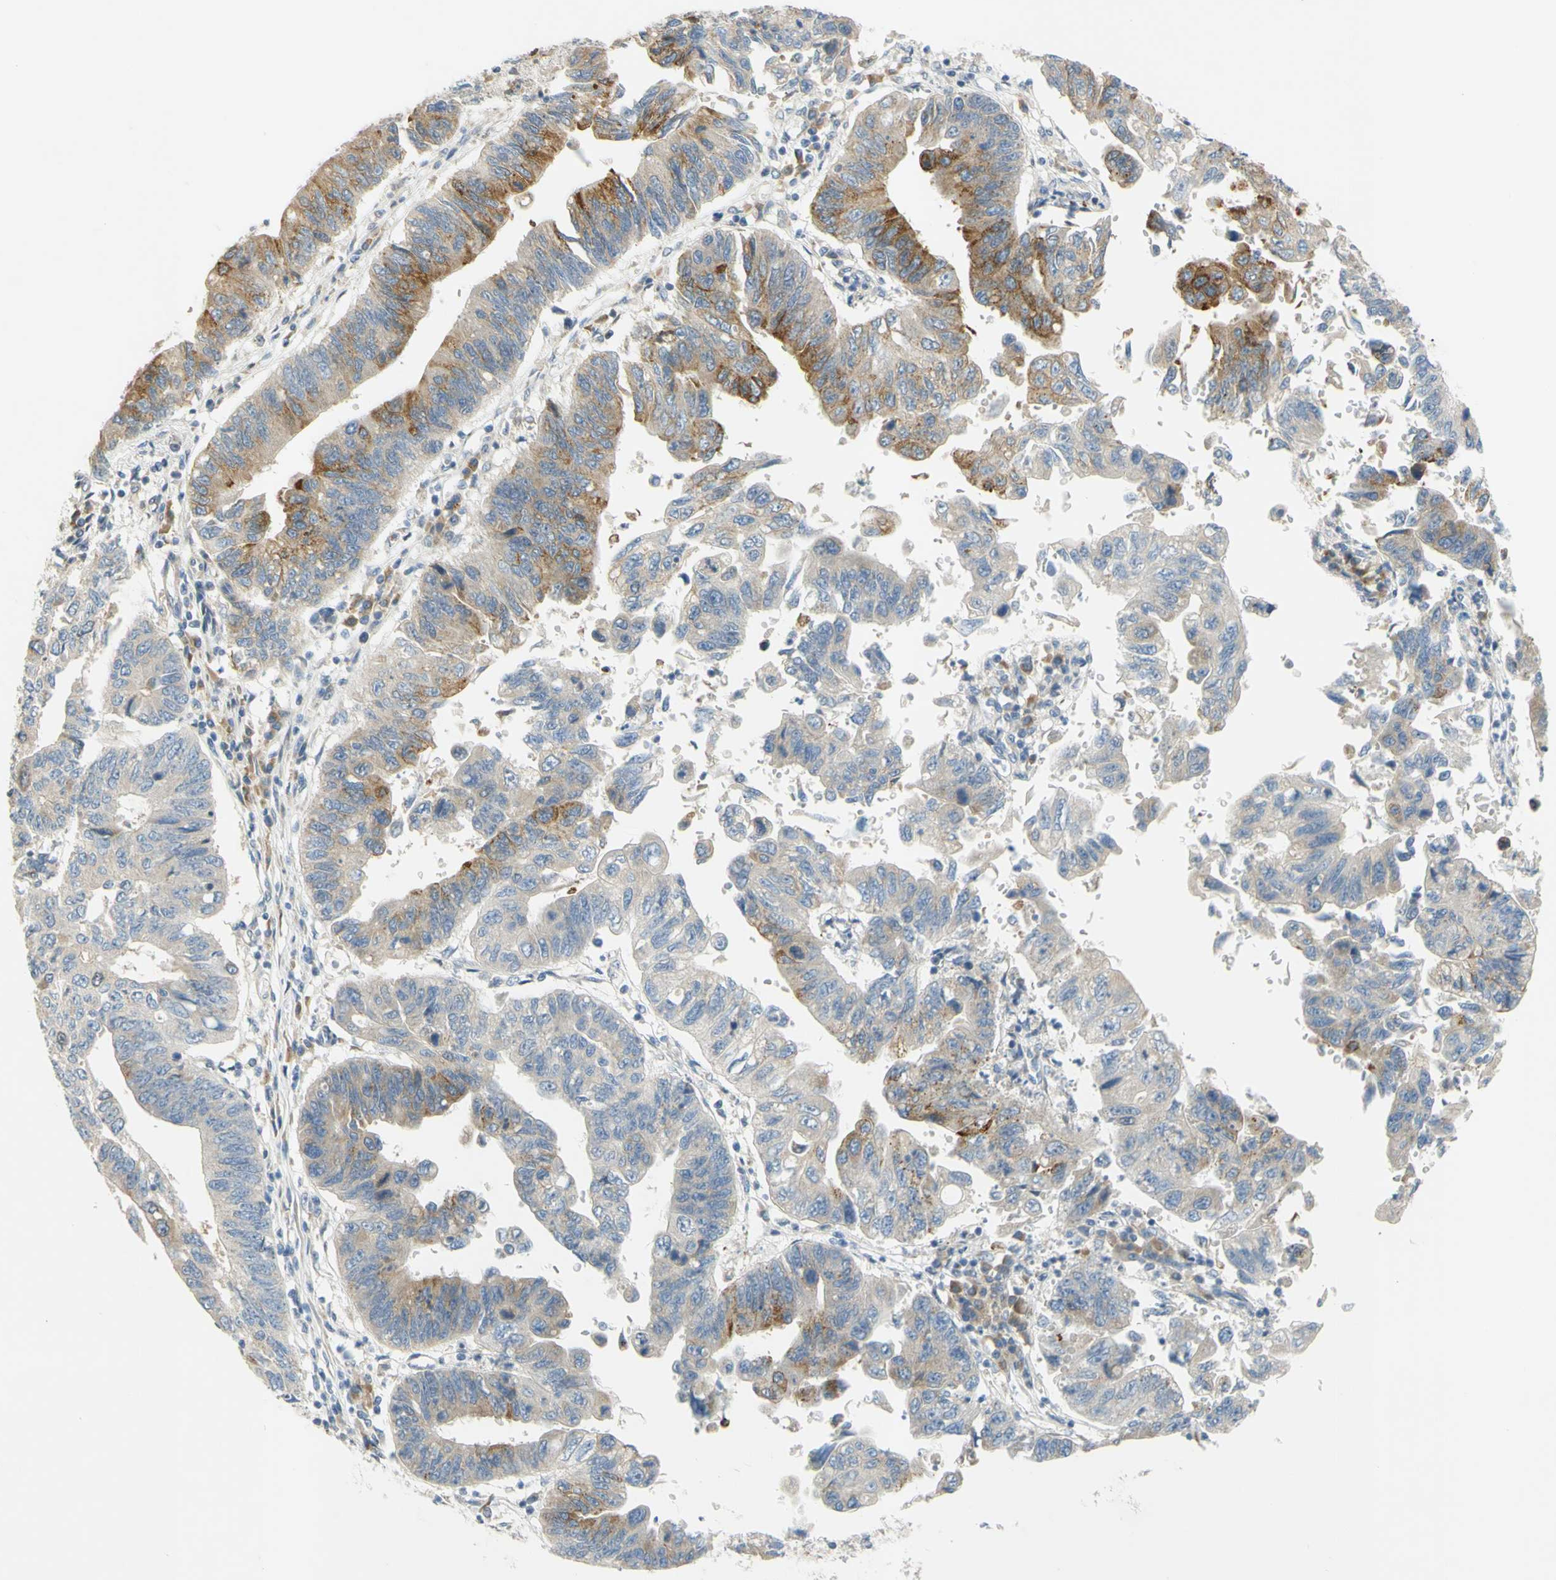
{"staining": {"intensity": "moderate", "quantity": "<25%", "location": "cytoplasmic/membranous"}, "tissue": "stomach cancer", "cell_type": "Tumor cells", "image_type": "cancer", "snomed": [{"axis": "morphology", "description": "Adenocarcinoma, NOS"}, {"axis": "topography", "description": "Stomach"}], "caption": "Protein expression analysis of human stomach adenocarcinoma reveals moderate cytoplasmic/membranous staining in approximately <25% of tumor cells.", "gene": "CCNB2", "patient": {"sex": "male", "age": 59}}